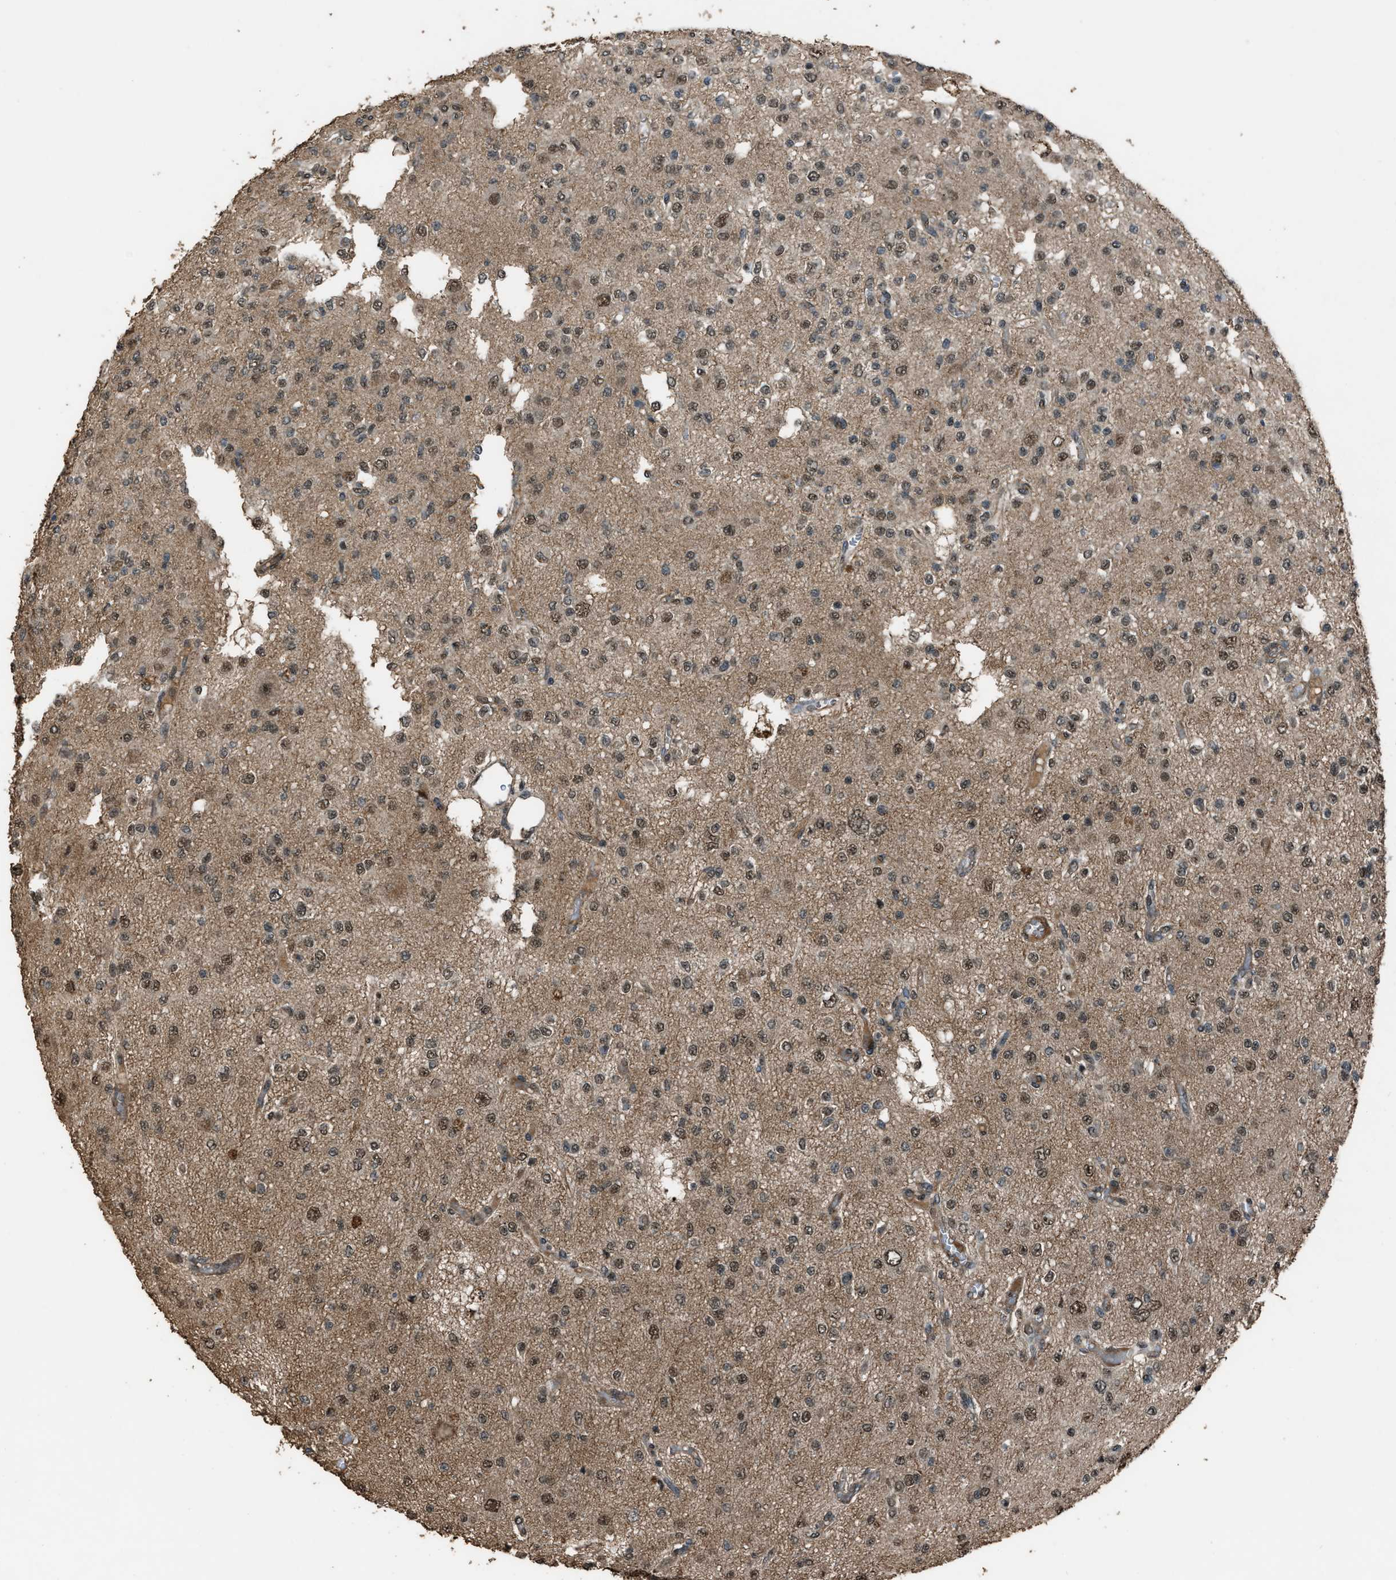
{"staining": {"intensity": "moderate", "quantity": ">75%", "location": "nuclear"}, "tissue": "glioma", "cell_type": "Tumor cells", "image_type": "cancer", "snomed": [{"axis": "morphology", "description": "Glioma, malignant, Low grade"}, {"axis": "topography", "description": "Brain"}], "caption": "Glioma stained with a brown dye shows moderate nuclear positive positivity in approximately >75% of tumor cells.", "gene": "SERTAD2", "patient": {"sex": "male", "age": 38}}